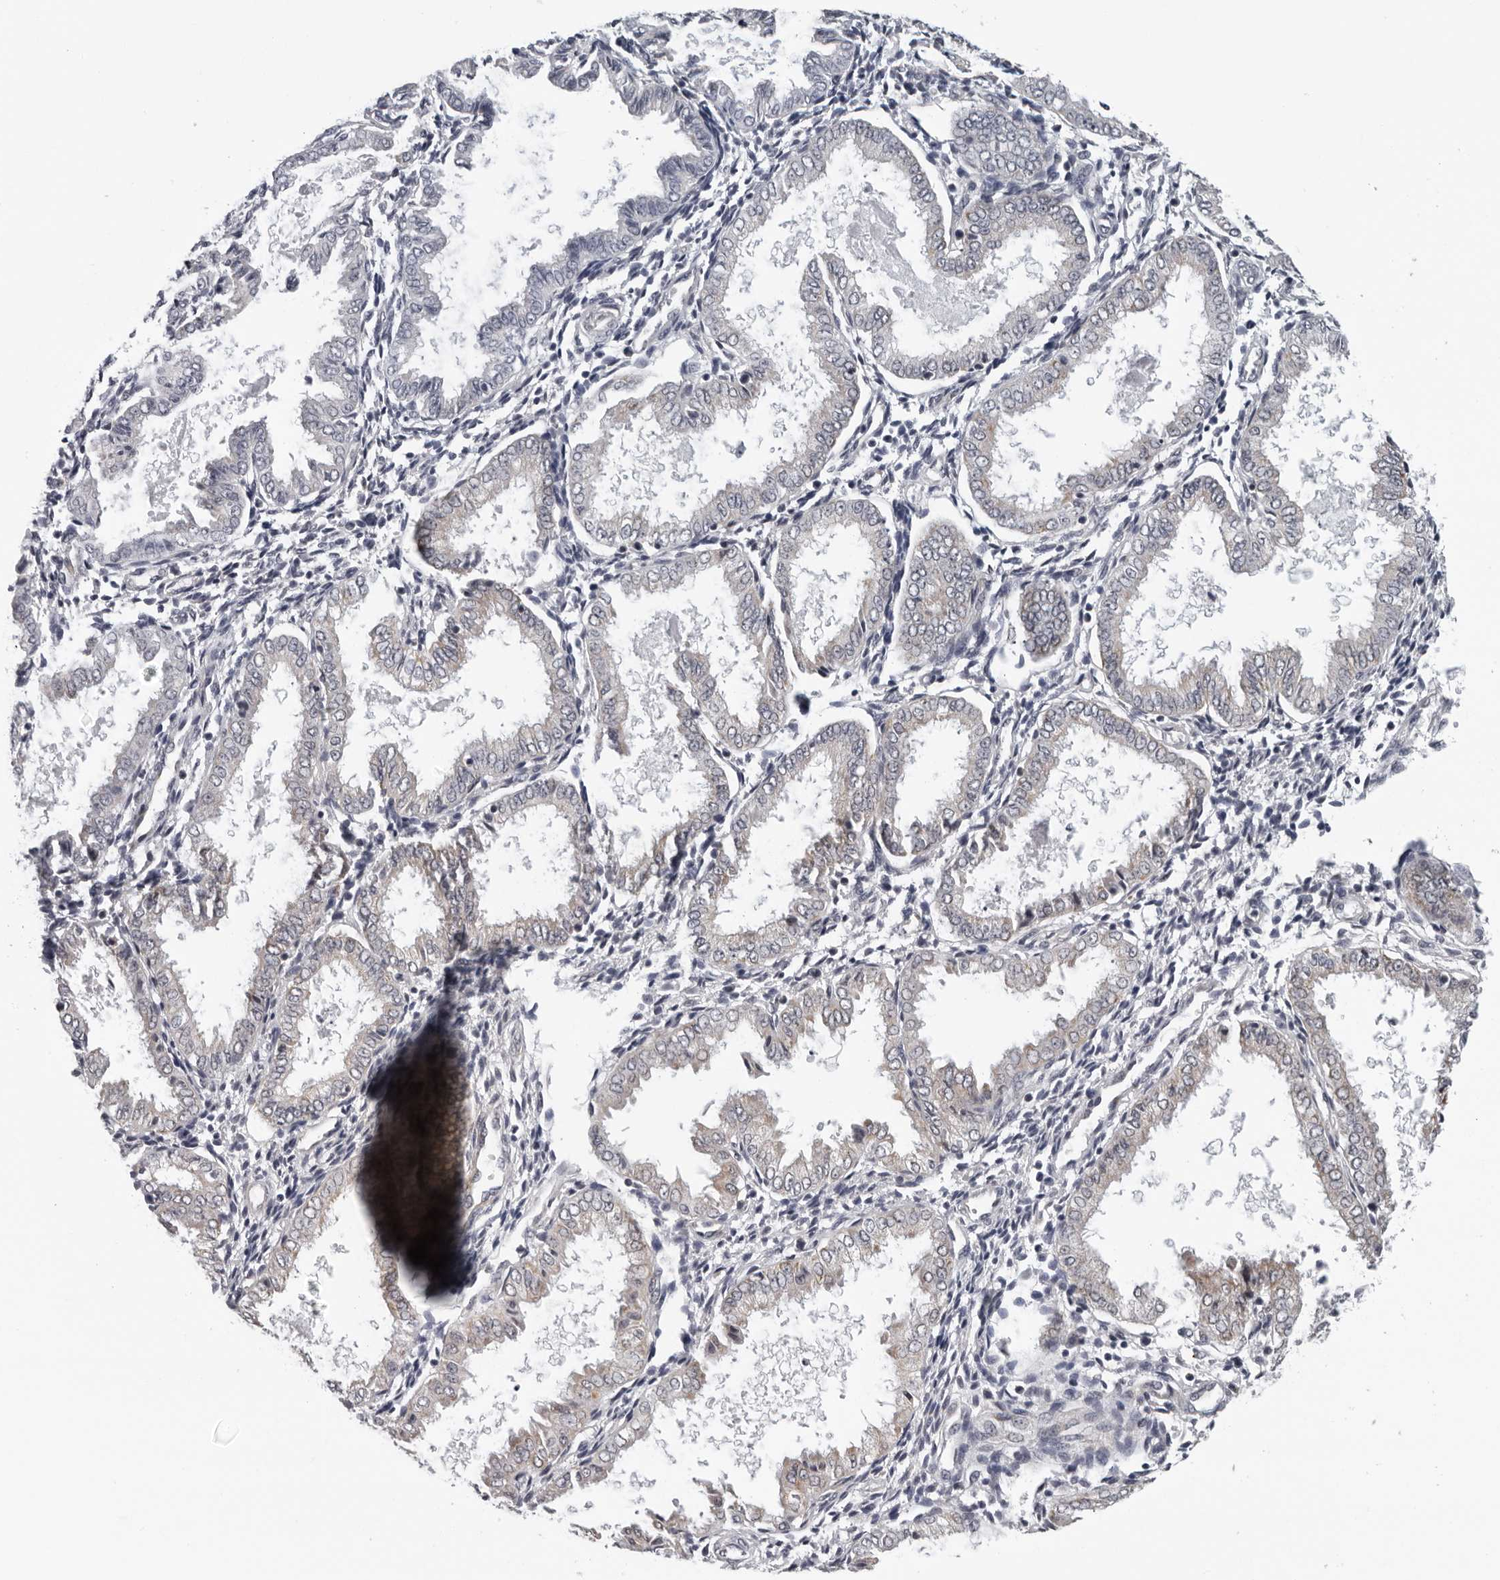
{"staining": {"intensity": "negative", "quantity": "none", "location": "none"}, "tissue": "endometrium", "cell_type": "Cells in endometrial stroma", "image_type": "normal", "snomed": [{"axis": "morphology", "description": "Normal tissue, NOS"}, {"axis": "topography", "description": "Endometrium"}], "caption": "Immunohistochemistry image of normal endometrium: human endometrium stained with DAB (3,3'-diaminobenzidine) shows no significant protein staining in cells in endometrial stroma.", "gene": "CPT2", "patient": {"sex": "female", "age": 33}}